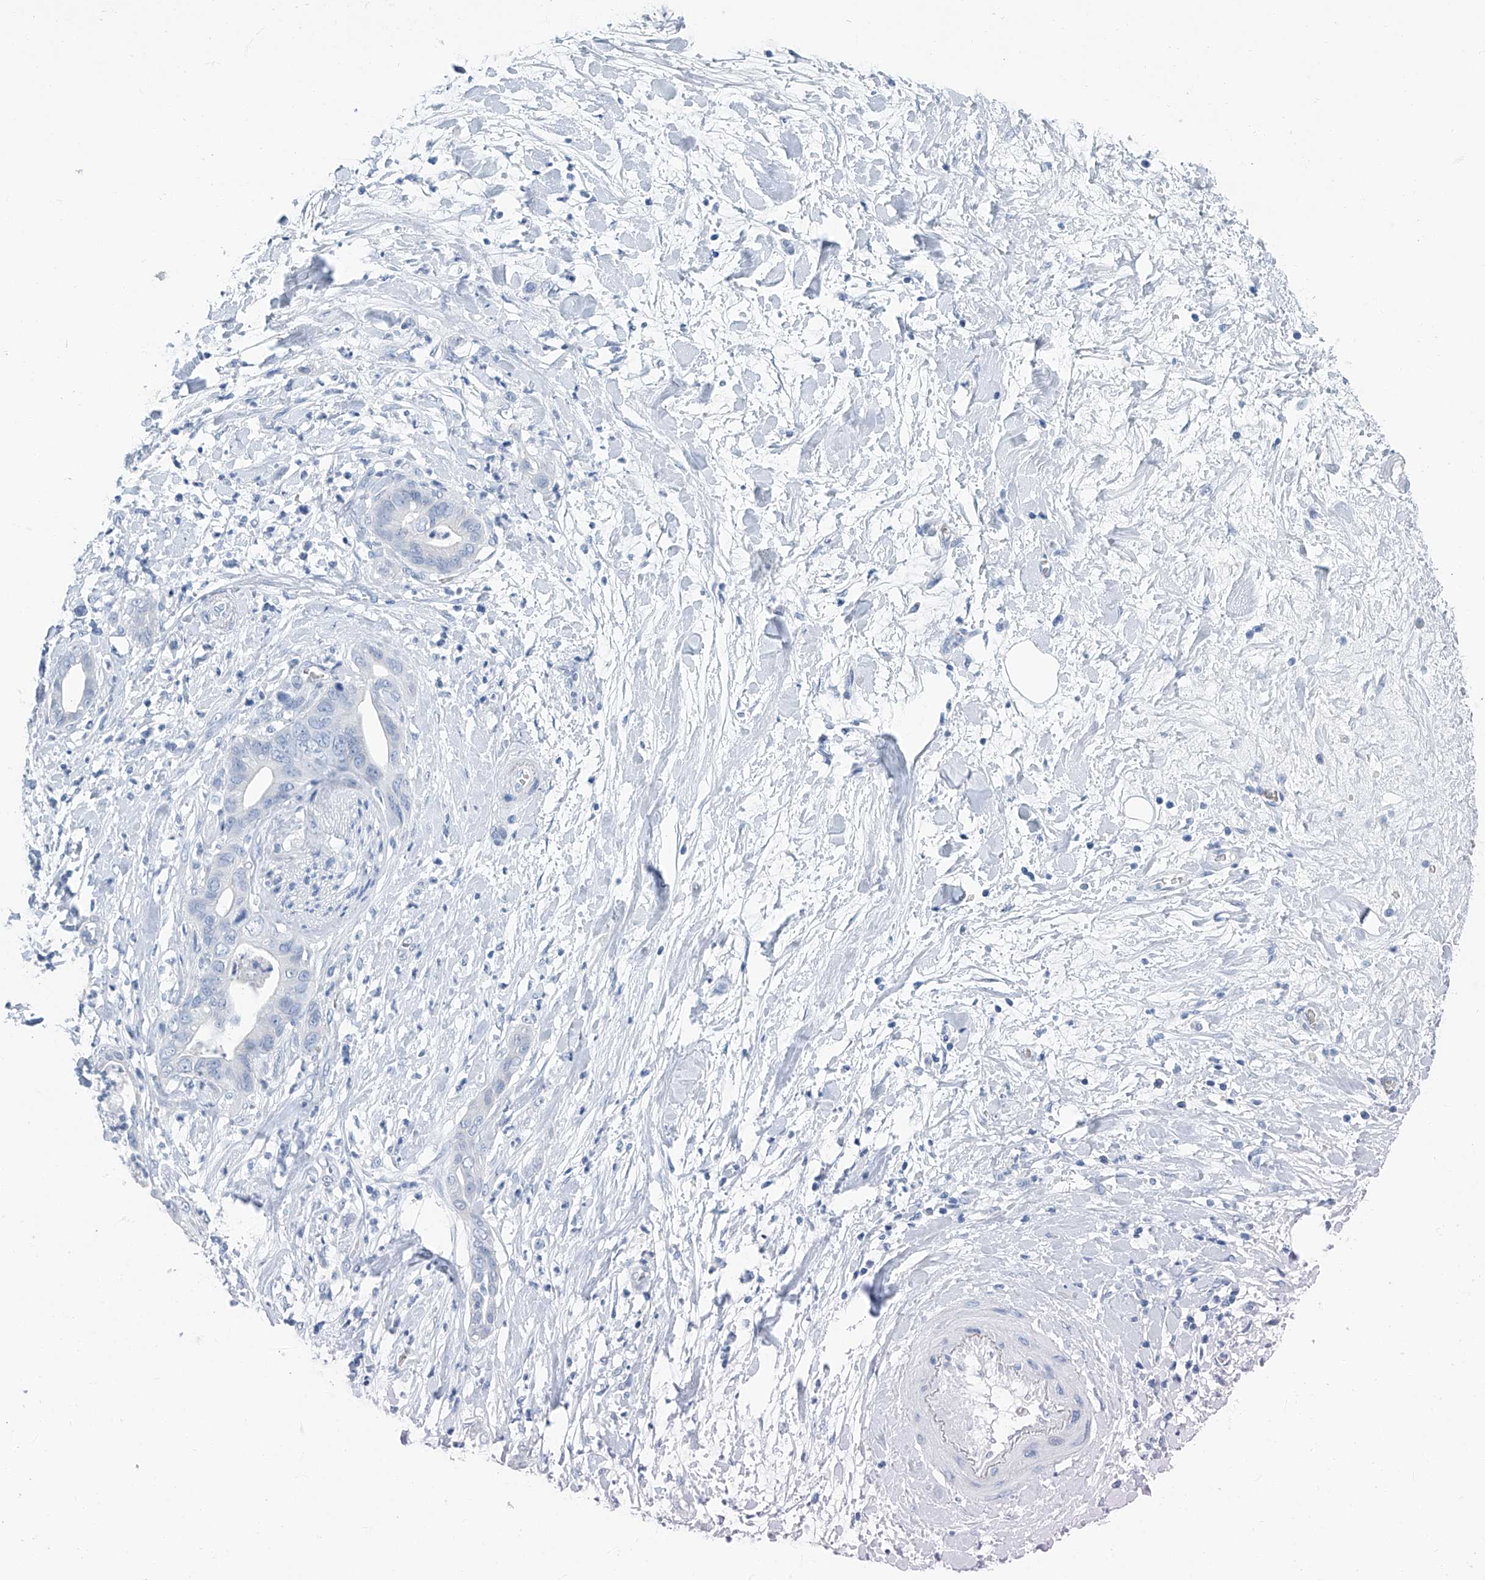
{"staining": {"intensity": "negative", "quantity": "none", "location": "none"}, "tissue": "pancreatic cancer", "cell_type": "Tumor cells", "image_type": "cancer", "snomed": [{"axis": "morphology", "description": "Adenocarcinoma, NOS"}, {"axis": "topography", "description": "Pancreas"}], "caption": "High magnification brightfield microscopy of adenocarcinoma (pancreatic) stained with DAB (brown) and counterstained with hematoxylin (blue): tumor cells show no significant positivity. The staining is performed using DAB brown chromogen with nuclei counter-stained in using hematoxylin.", "gene": "CYP2A7", "patient": {"sex": "female", "age": 78}}